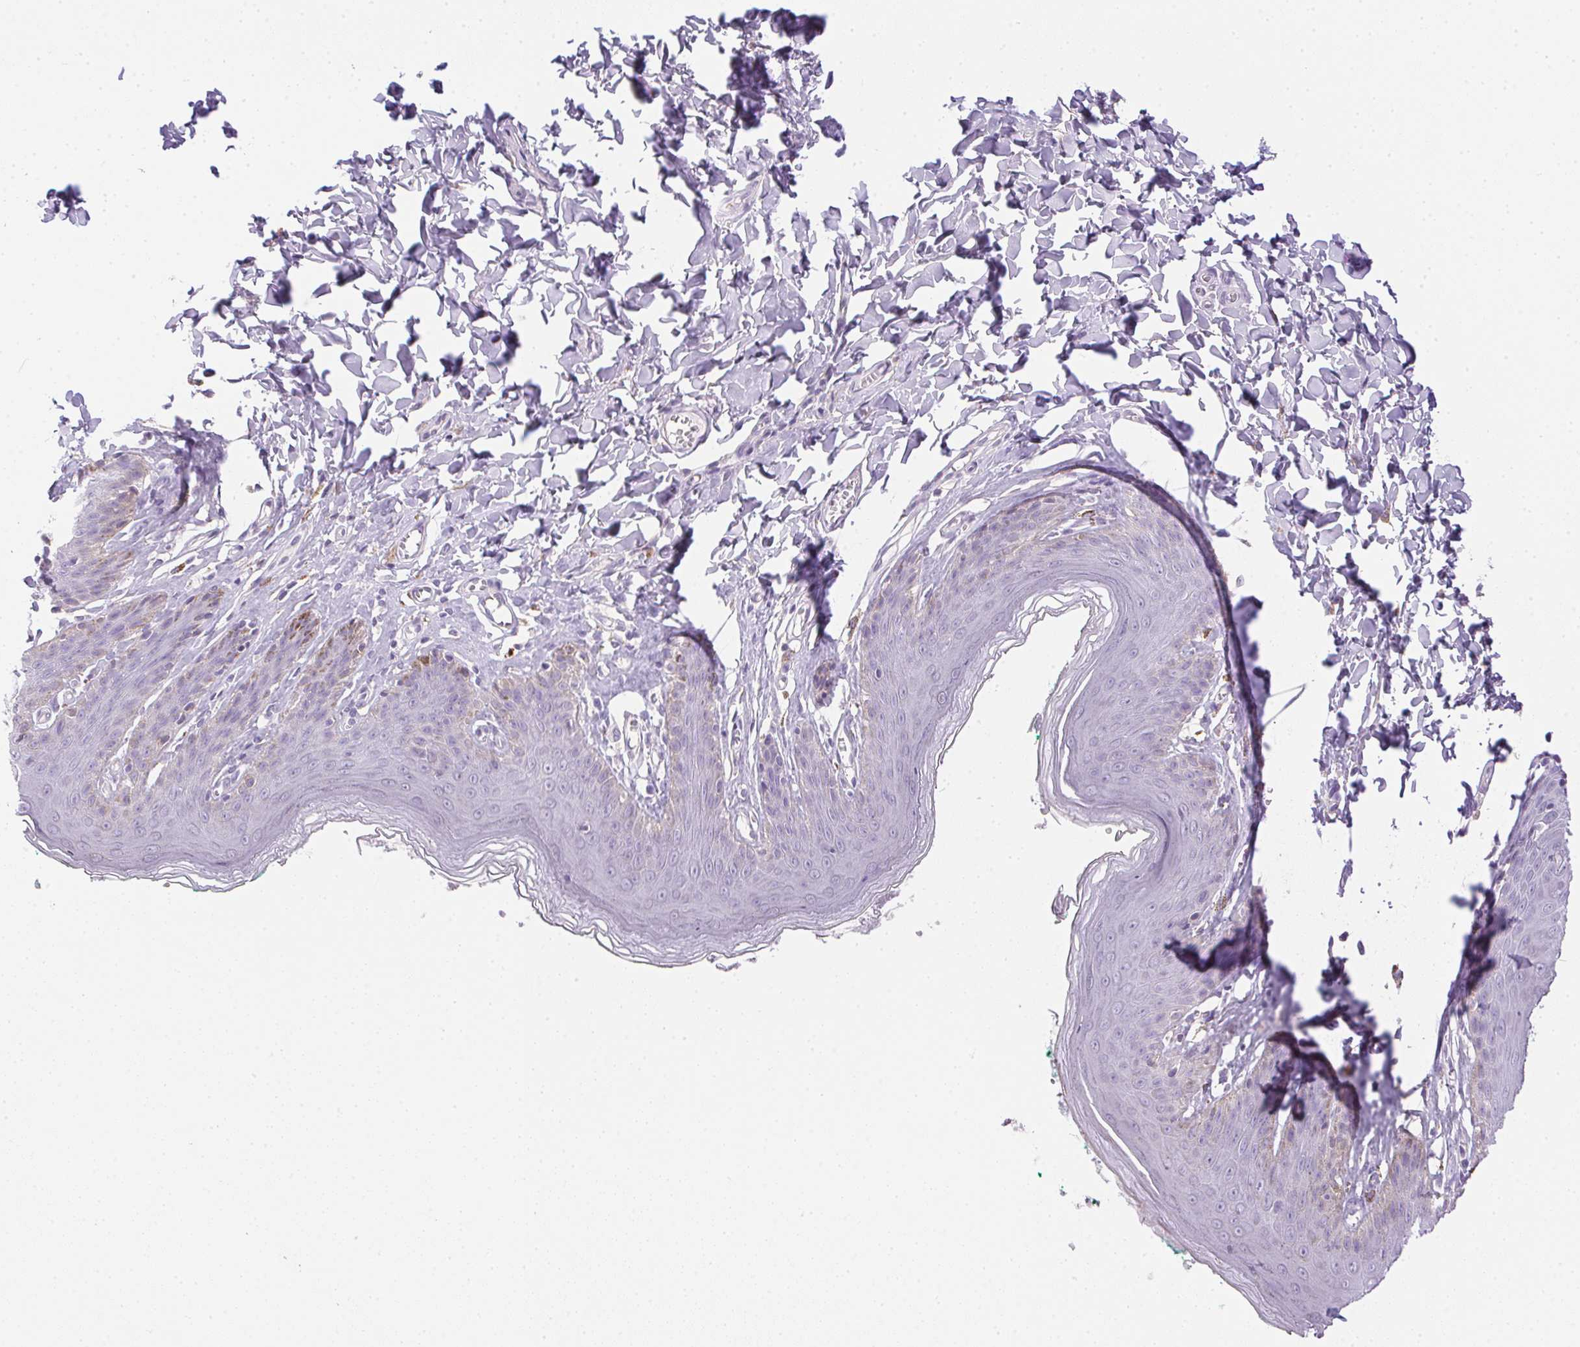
{"staining": {"intensity": "negative", "quantity": "none", "location": "none"}, "tissue": "skin", "cell_type": "Epidermal cells", "image_type": "normal", "snomed": [{"axis": "morphology", "description": "Normal tissue, NOS"}, {"axis": "topography", "description": "Vulva"}, {"axis": "topography", "description": "Peripheral nerve tissue"}], "caption": "Epidermal cells show no significant protein staining in benign skin. (Immunohistochemistry (ihc), brightfield microscopy, high magnification).", "gene": "PRL", "patient": {"sex": "female", "age": 66}}